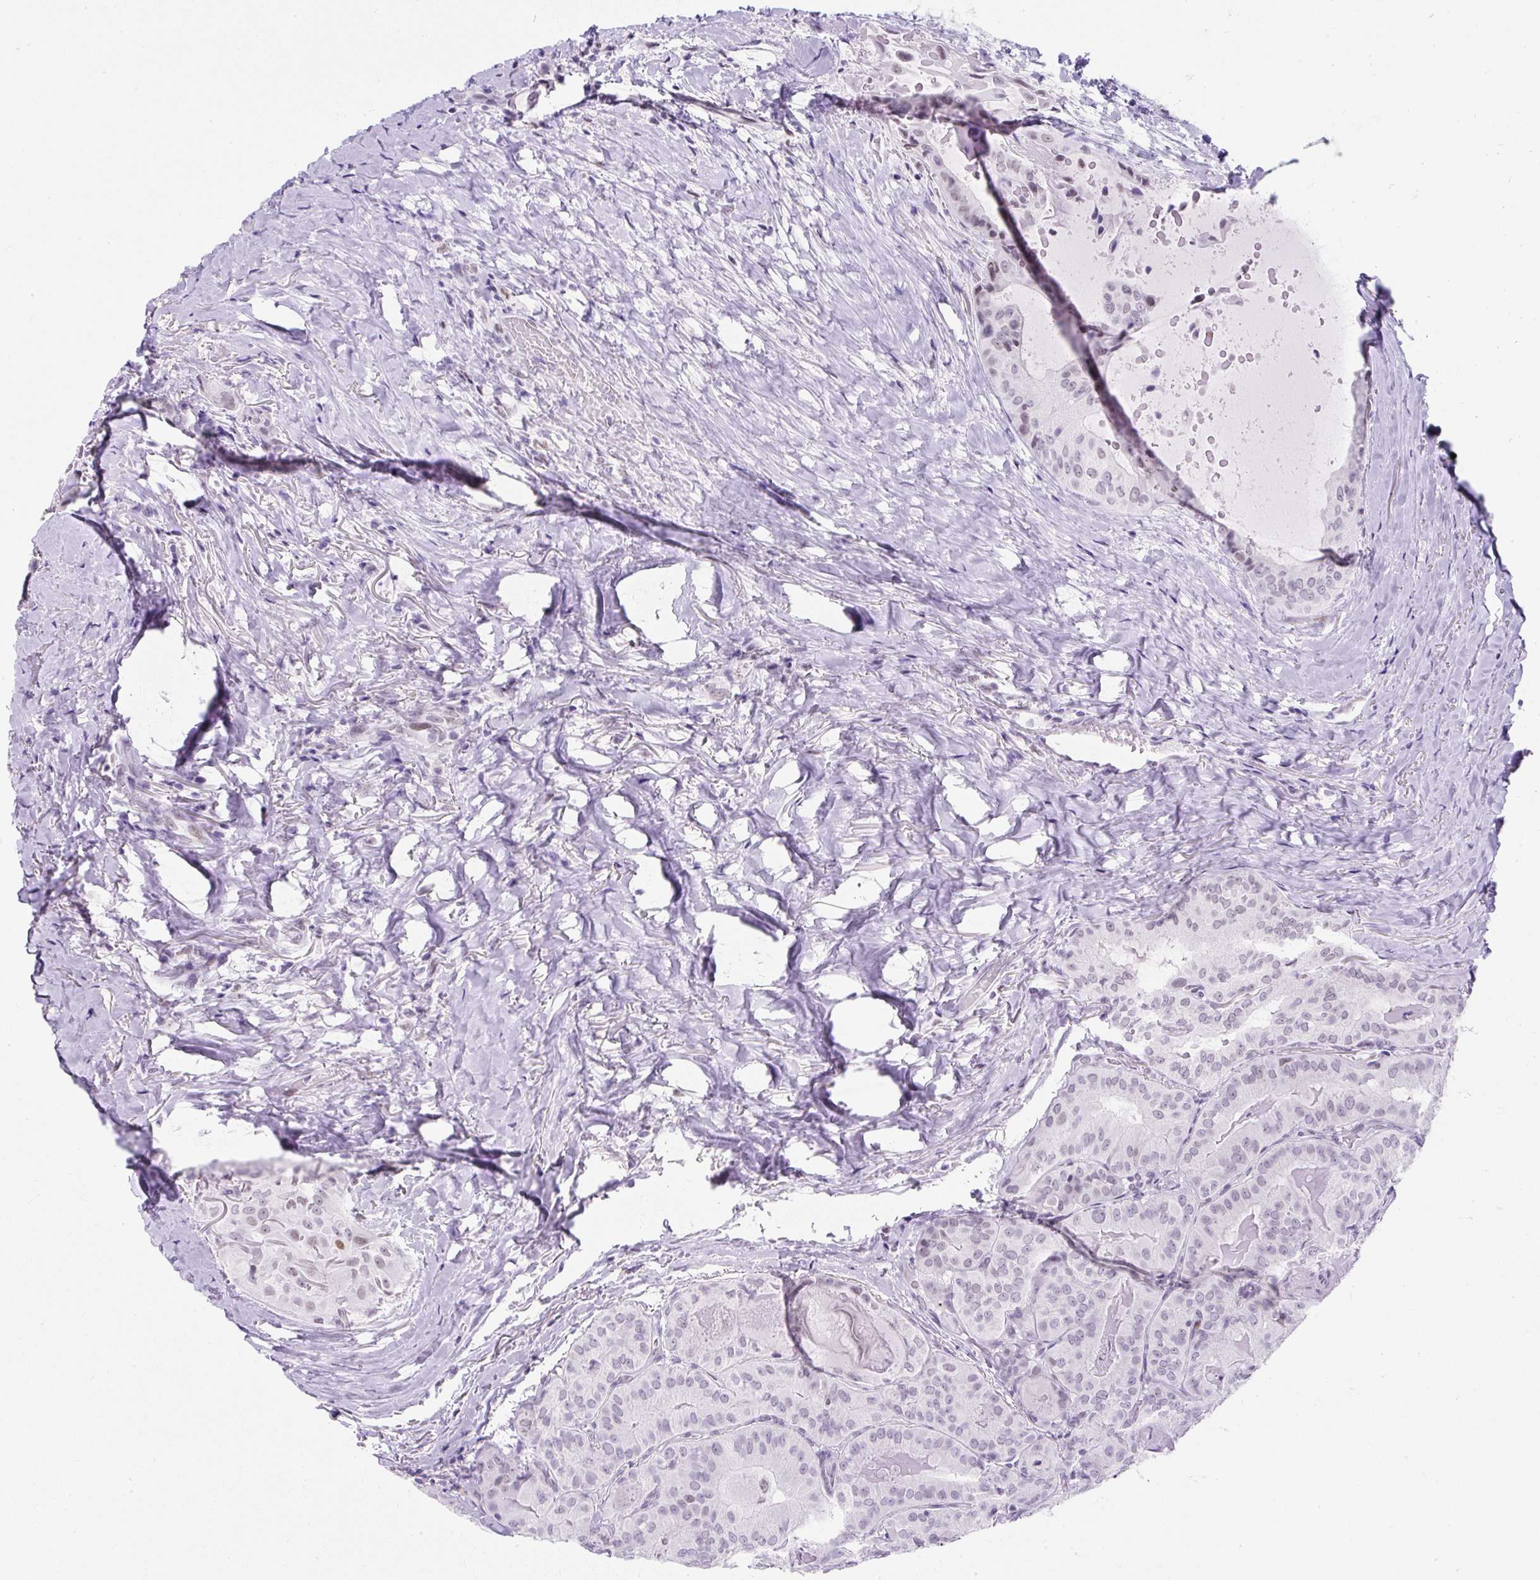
{"staining": {"intensity": "negative", "quantity": "none", "location": "none"}, "tissue": "thyroid cancer", "cell_type": "Tumor cells", "image_type": "cancer", "snomed": [{"axis": "morphology", "description": "Papillary adenocarcinoma, NOS"}, {"axis": "topography", "description": "Thyroid gland"}], "caption": "This is a photomicrograph of immunohistochemistry staining of thyroid papillary adenocarcinoma, which shows no positivity in tumor cells. (DAB (3,3'-diaminobenzidine) immunohistochemistry with hematoxylin counter stain).", "gene": "PLCXD2", "patient": {"sex": "female", "age": 68}}